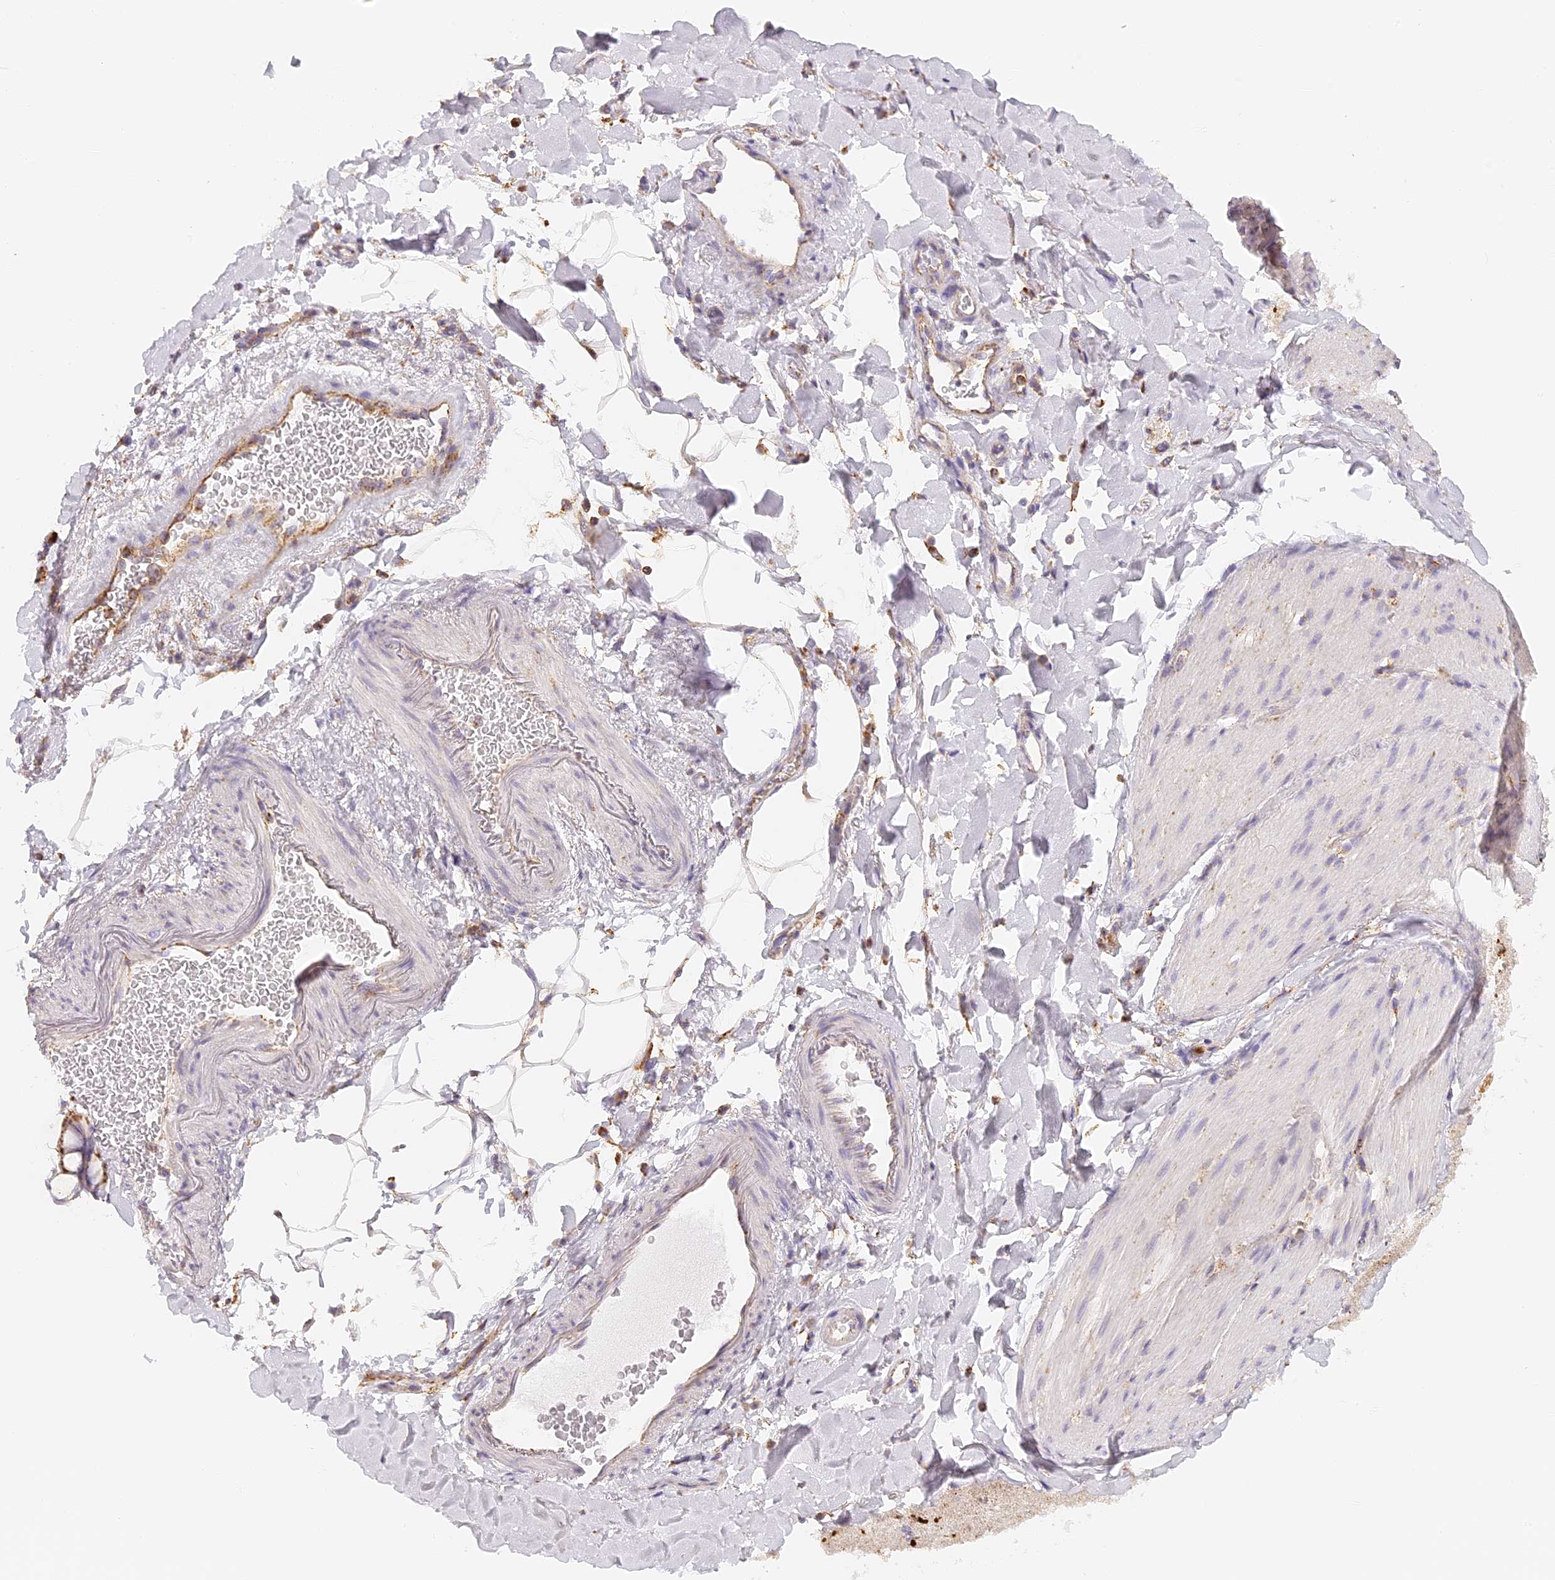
{"staining": {"intensity": "moderate", "quantity": "<25%", "location": "cytoplasmic/membranous"}, "tissue": "smooth muscle", "cell_type": "Smooth muscle cells", "image_type": "normal", "snomed": [{"axis": "morphology", "description": "Normal tissue, NOS"}, {"axis": "topography", "description": "Smooth muscle"}, {"axis": "topography", "description": "Small intestine"}], "caption": "Immunohistochemical staining of normal smooth muscle reveals low levels of moderate cytoplasmic/membranous positivity in approximately <25% of smooth muscle cells.", "gene": "LAMP2", "patient": {"sex": "female", "age": 84}}